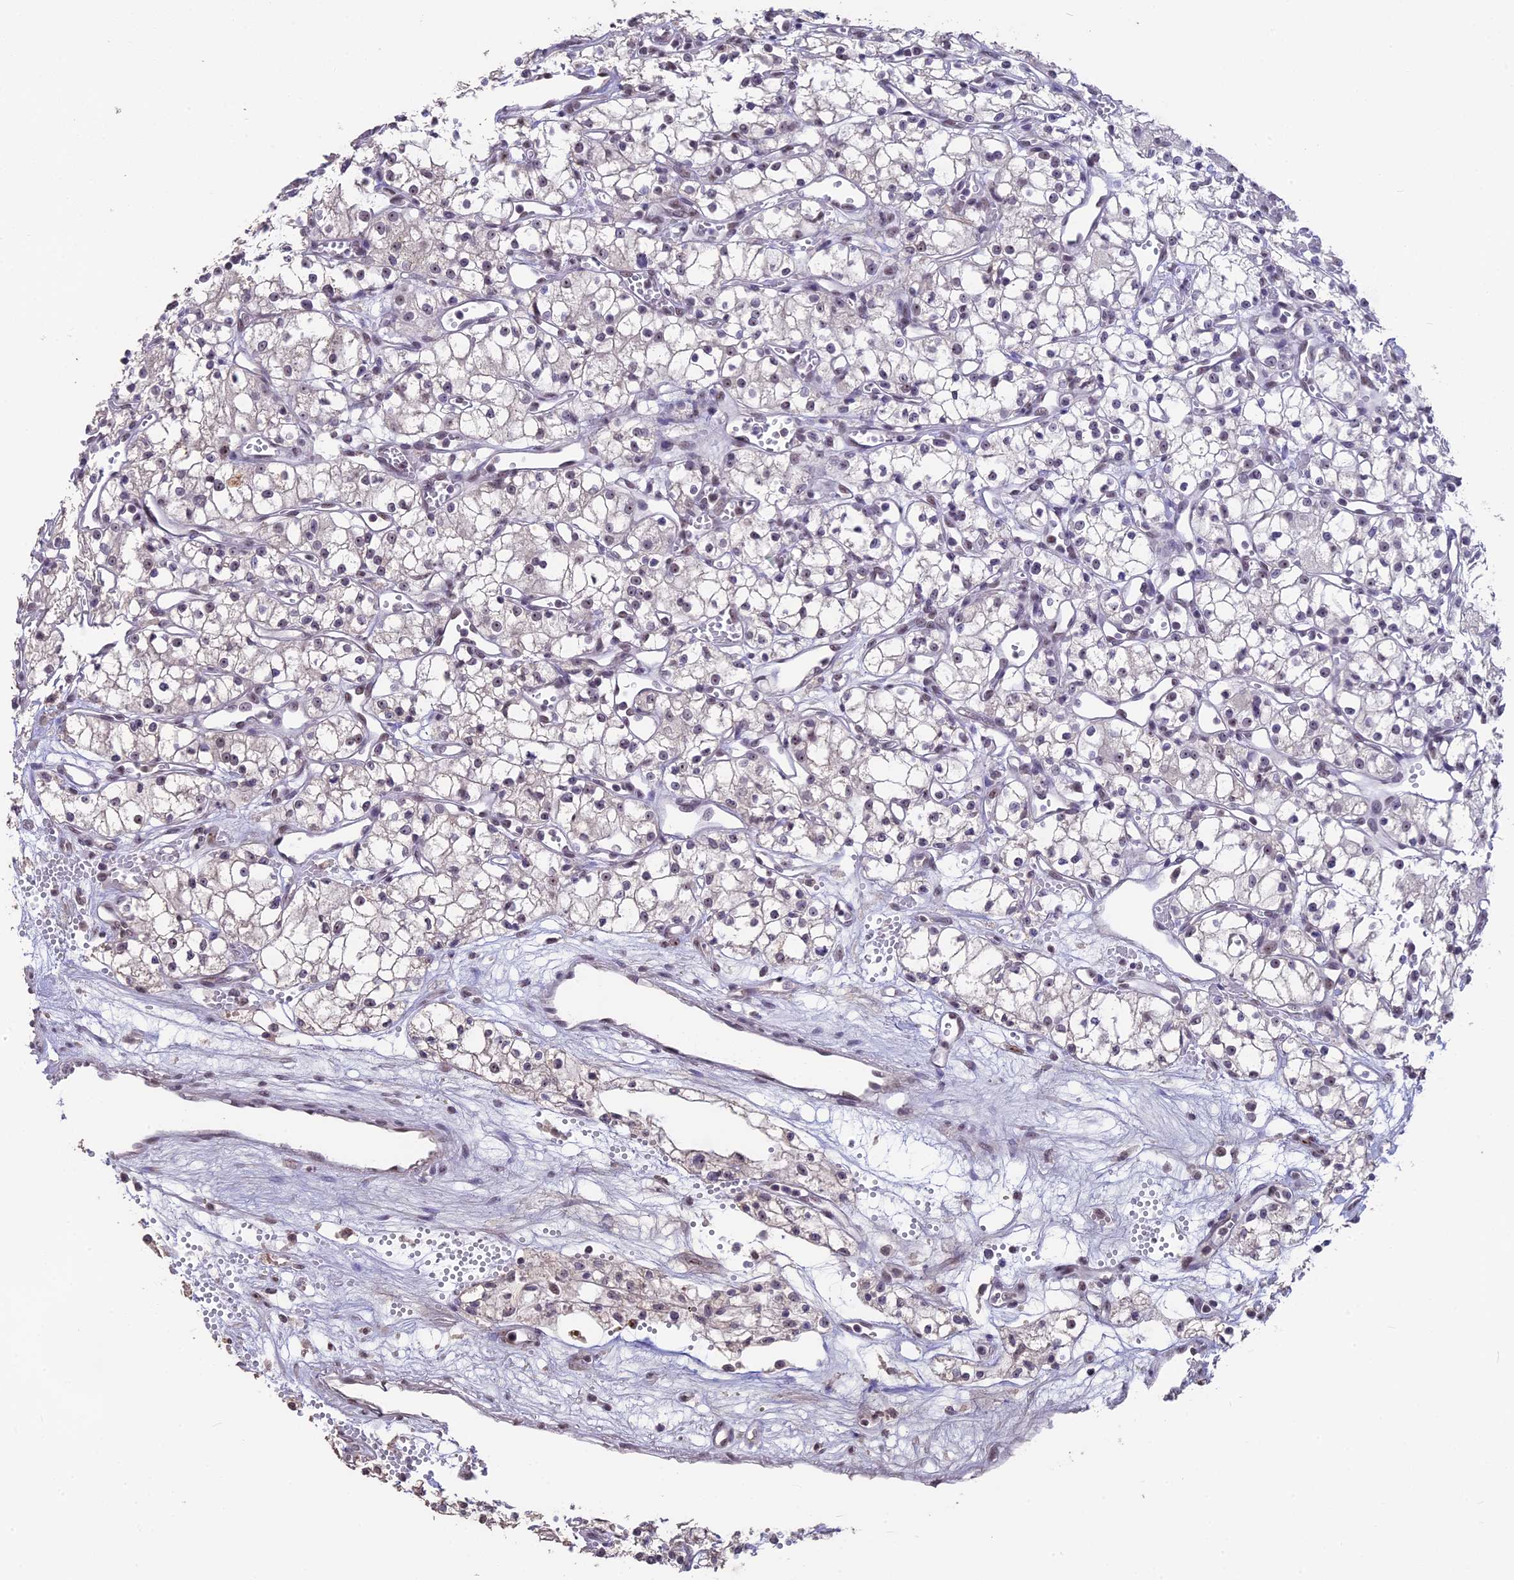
{"staining": {"intensity": "weak", "quantity": "<25%", "location": "nuclear"}, "tissue": "renal cancer", "cell_type": "Tumor cells", "image_type": "cancer", "snomed": [{"axis": "morphology", "description": "Adenocarcinoma, NOS"}, {"axis": "topography", "description": "Kidney"}], "caption": "High power microscopy image of an immunohistochemistry image of renal adenocarcinoma, revealing no significant expression in tumor cells.", "gene": "SETD2", "patient": {"sex": "male", "age": 59}}